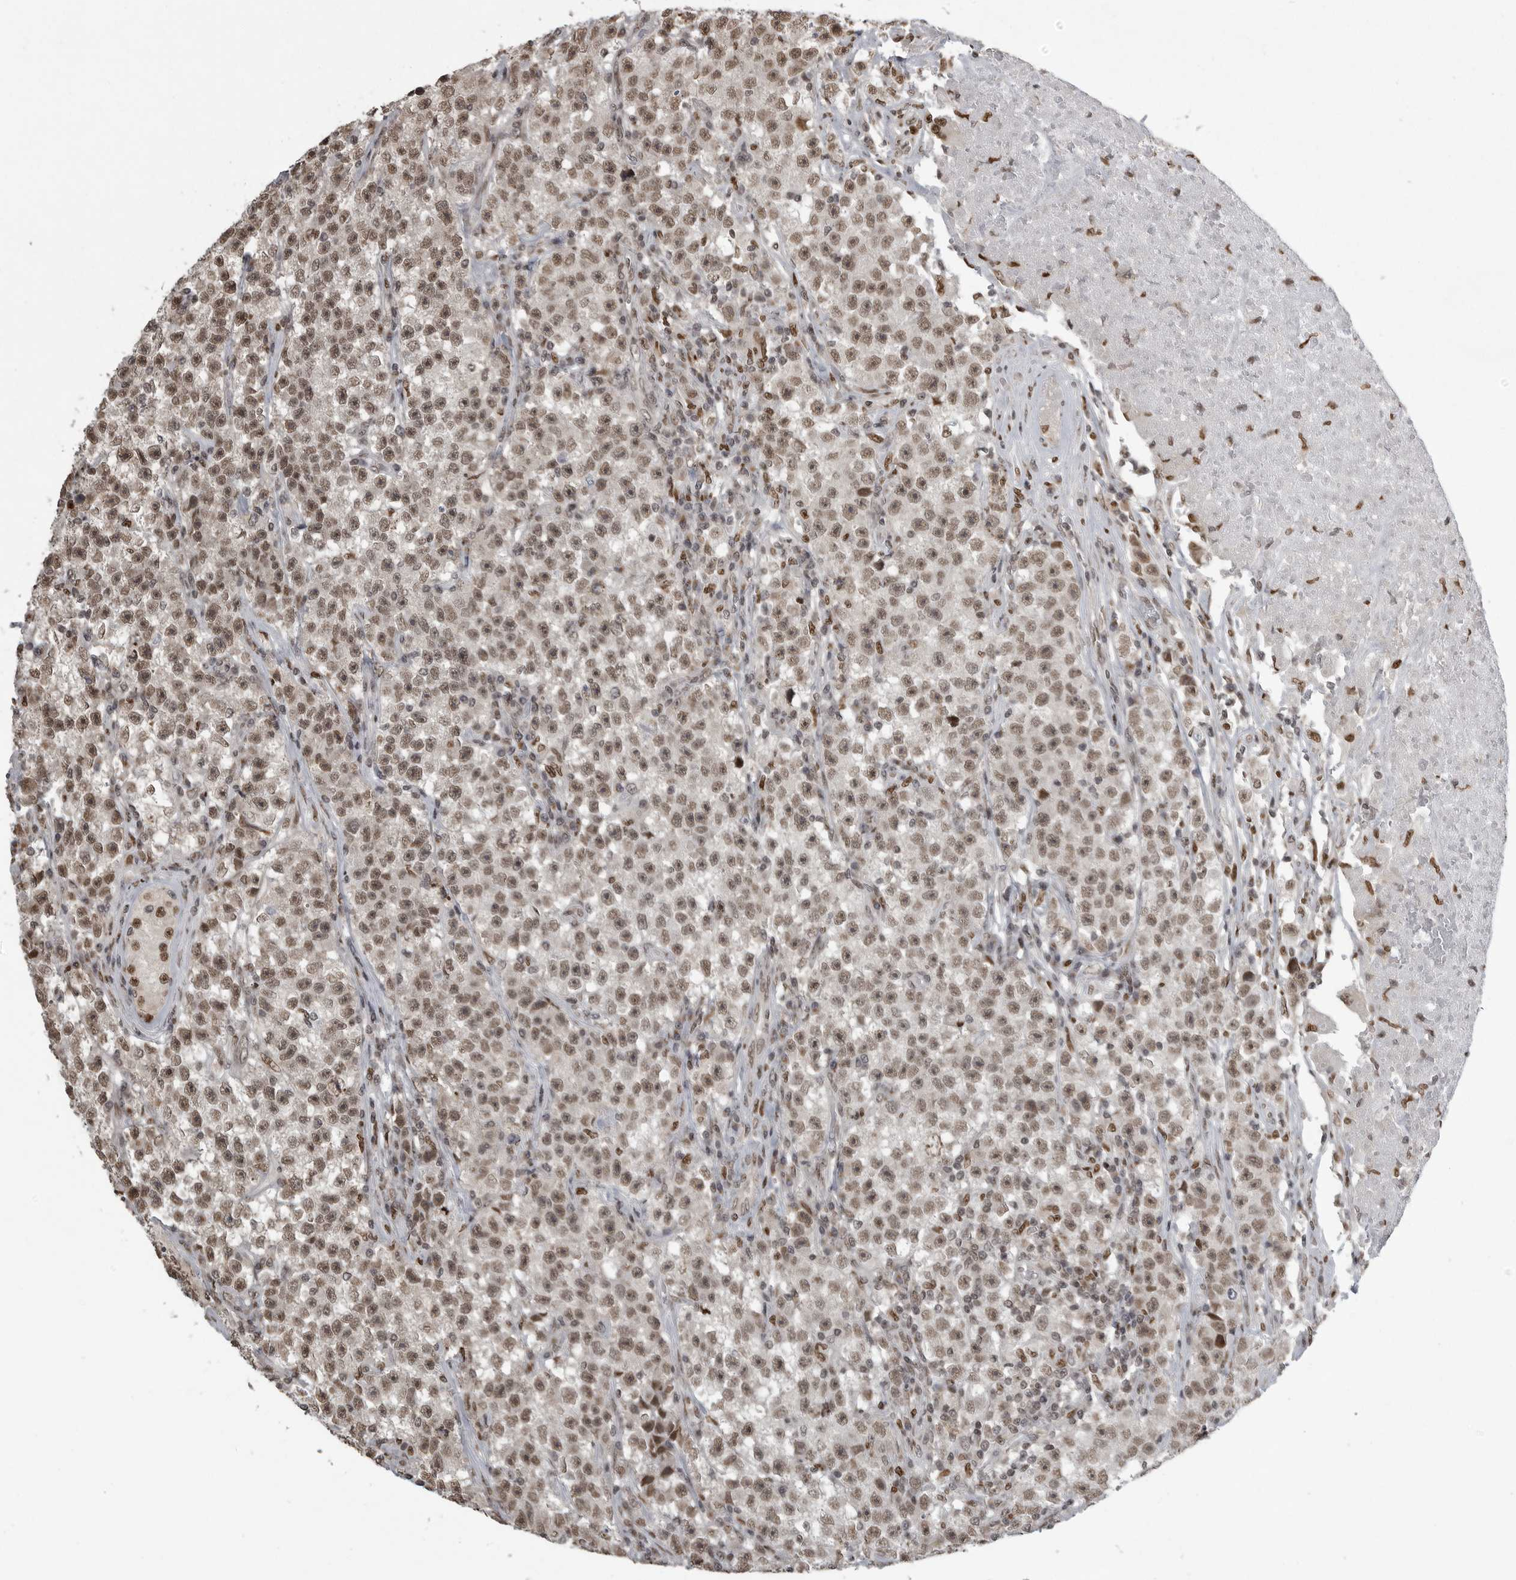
{"staining": {"intensity": "moderate", "quantity": ">75%", "location": "nuclear"}, "tissue": "testis cancer", "cell_type": "Tumor cells", "image_type": "cancer", "snomed": [{"axis": "morphology", "description": "Seminoma, NOS"}, {"axis": "topography", "description": "Testis"}], "caption": "Moderate nuclear protein positivity is identified in about >75% of tumor cells in testis cancer (seminoma).", "gene": "YAF2", "patient": {"sex": "male", "age": 22}}